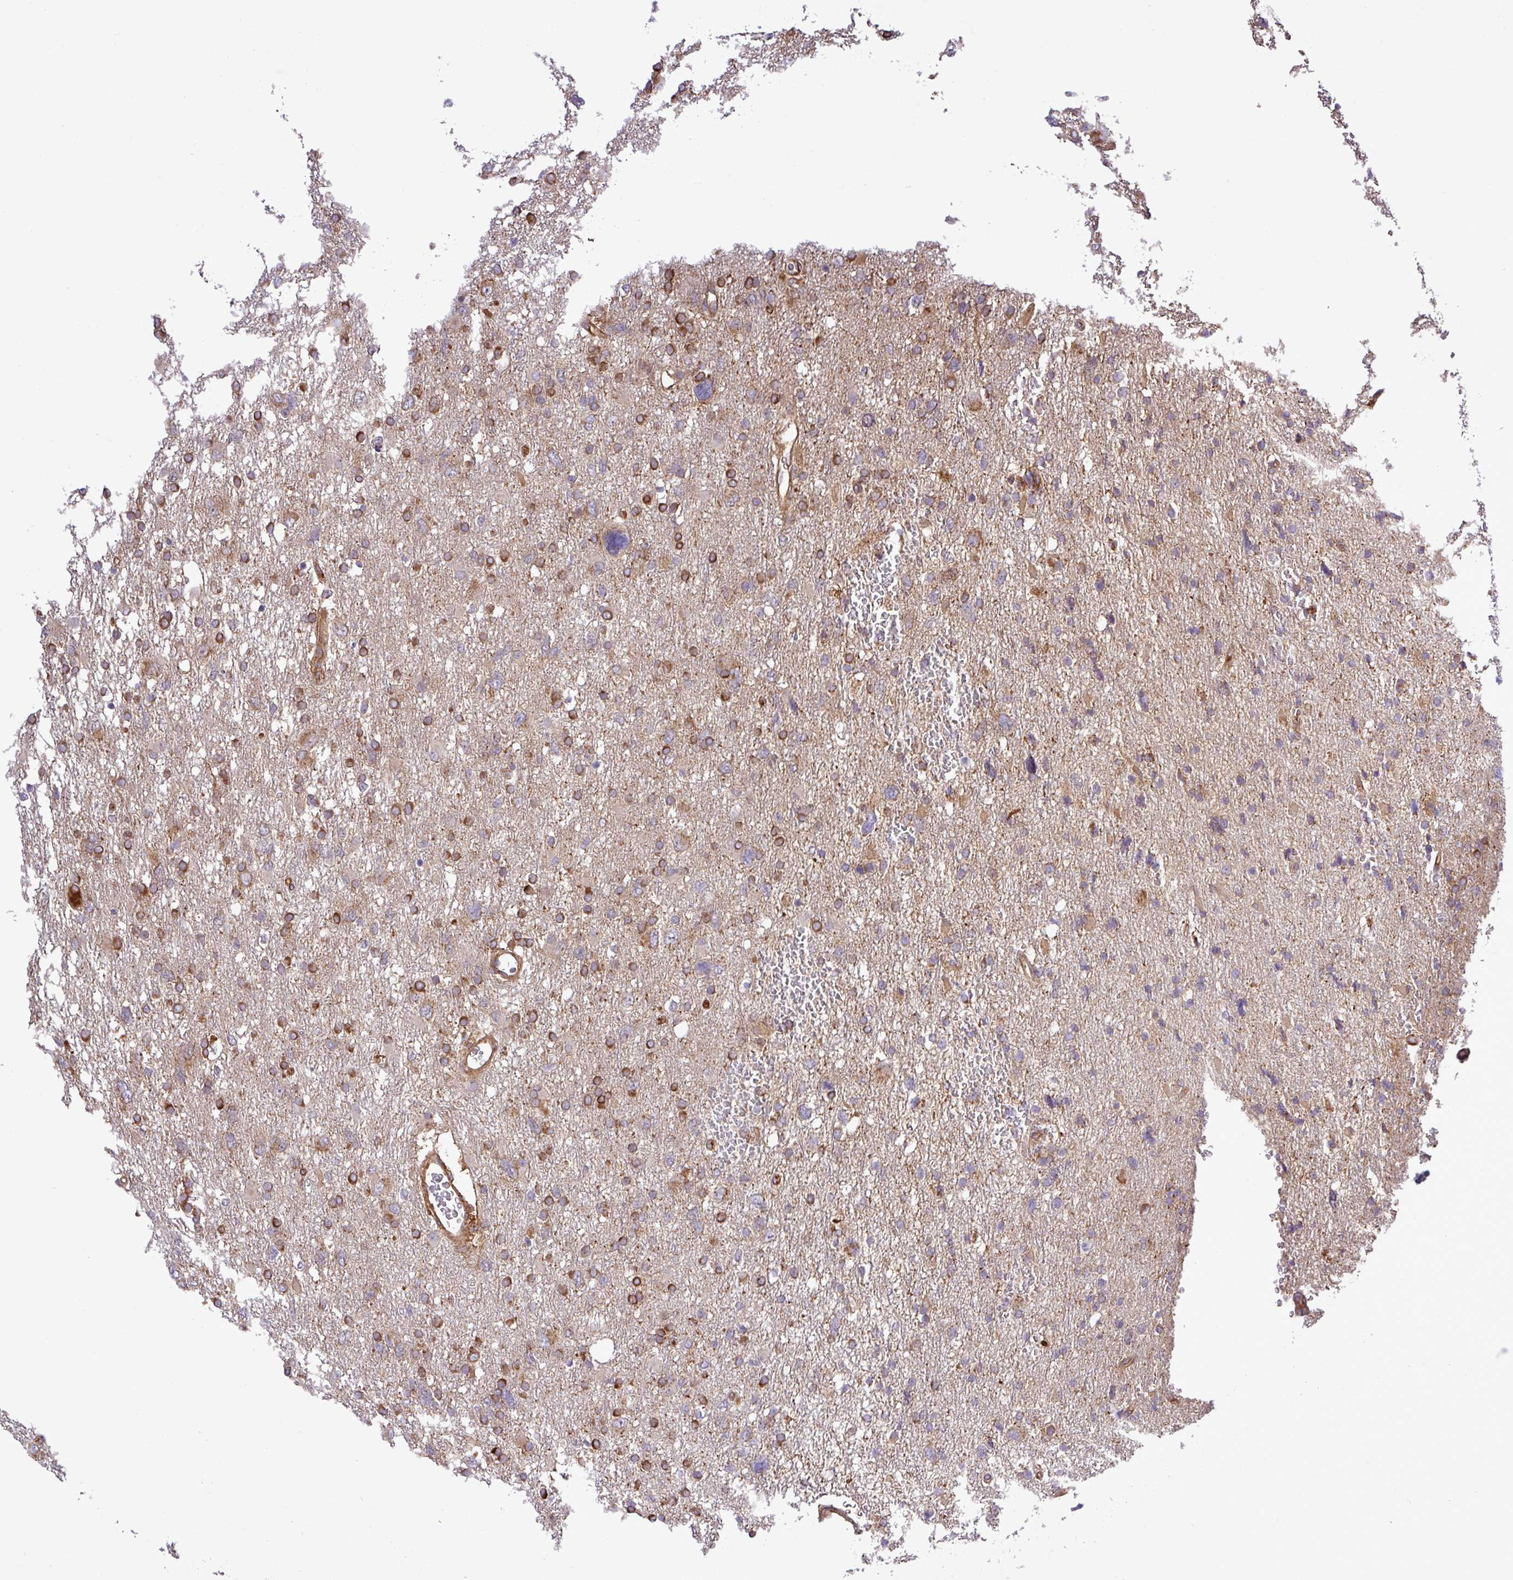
{"staining": {"intensity": "moderate", "quantity": ">75%", "location": "cytoplasmic/membranous"}, "tissue": "glioma", "cell_type": "Tumor cells", "image_type": "cancer", "snomed": [{"axis": "morphology", "description": "Glioma, malignant, High grade"}, {"axis": "topography", "description": "Brain"}], "caption": "The photomicrograph demonstrates a brown stain indicating the presence of a protein in the cytoplasmic/membranous of tumor cells in glioma.", "gene": "CWH43", "patient": {"sex": "male", "age": 61}}